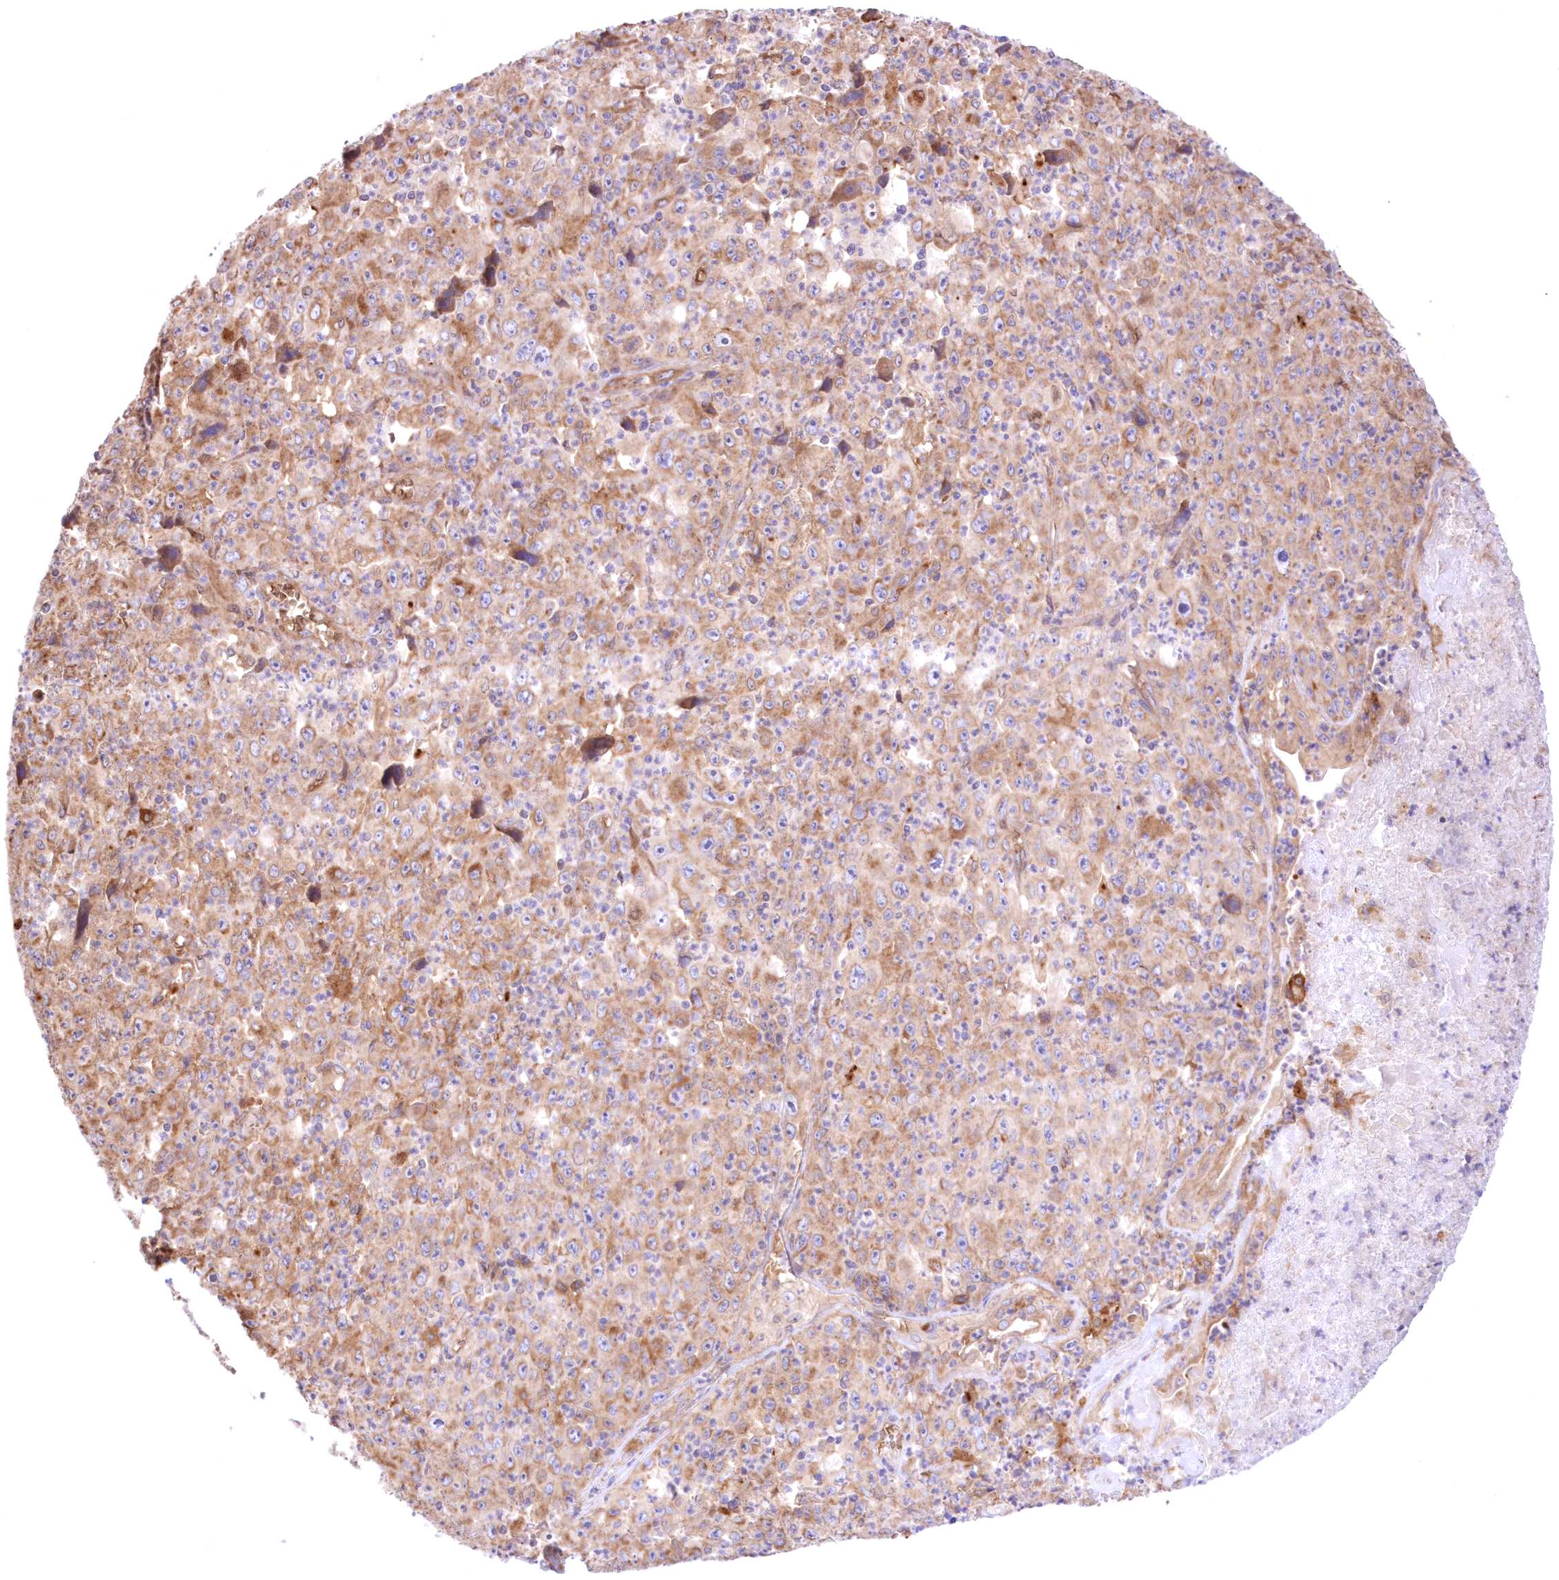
{"staining": {"intensity": "moderate", "quantity": "25%-75%", "location": "cytoplasmic/membranous"}, "tissue": "melanoma", "cell_type": "Tumor cells", "image_type": "cancer", "snomed": [{"axis": "morphology", "description": "Malignant melanoma, Metastatic site"}, {"axis": "topography", "description": "Skin"}], "caption": "Malignant melanoma (metastatic site) stained with a brown dye demonstrates moderate cytoplasmic/membranous positive positivity in approximately 25%-75% of tumor cells.", "gene": "FCHO2", "patient": {"sex": "female", "age": 56}}